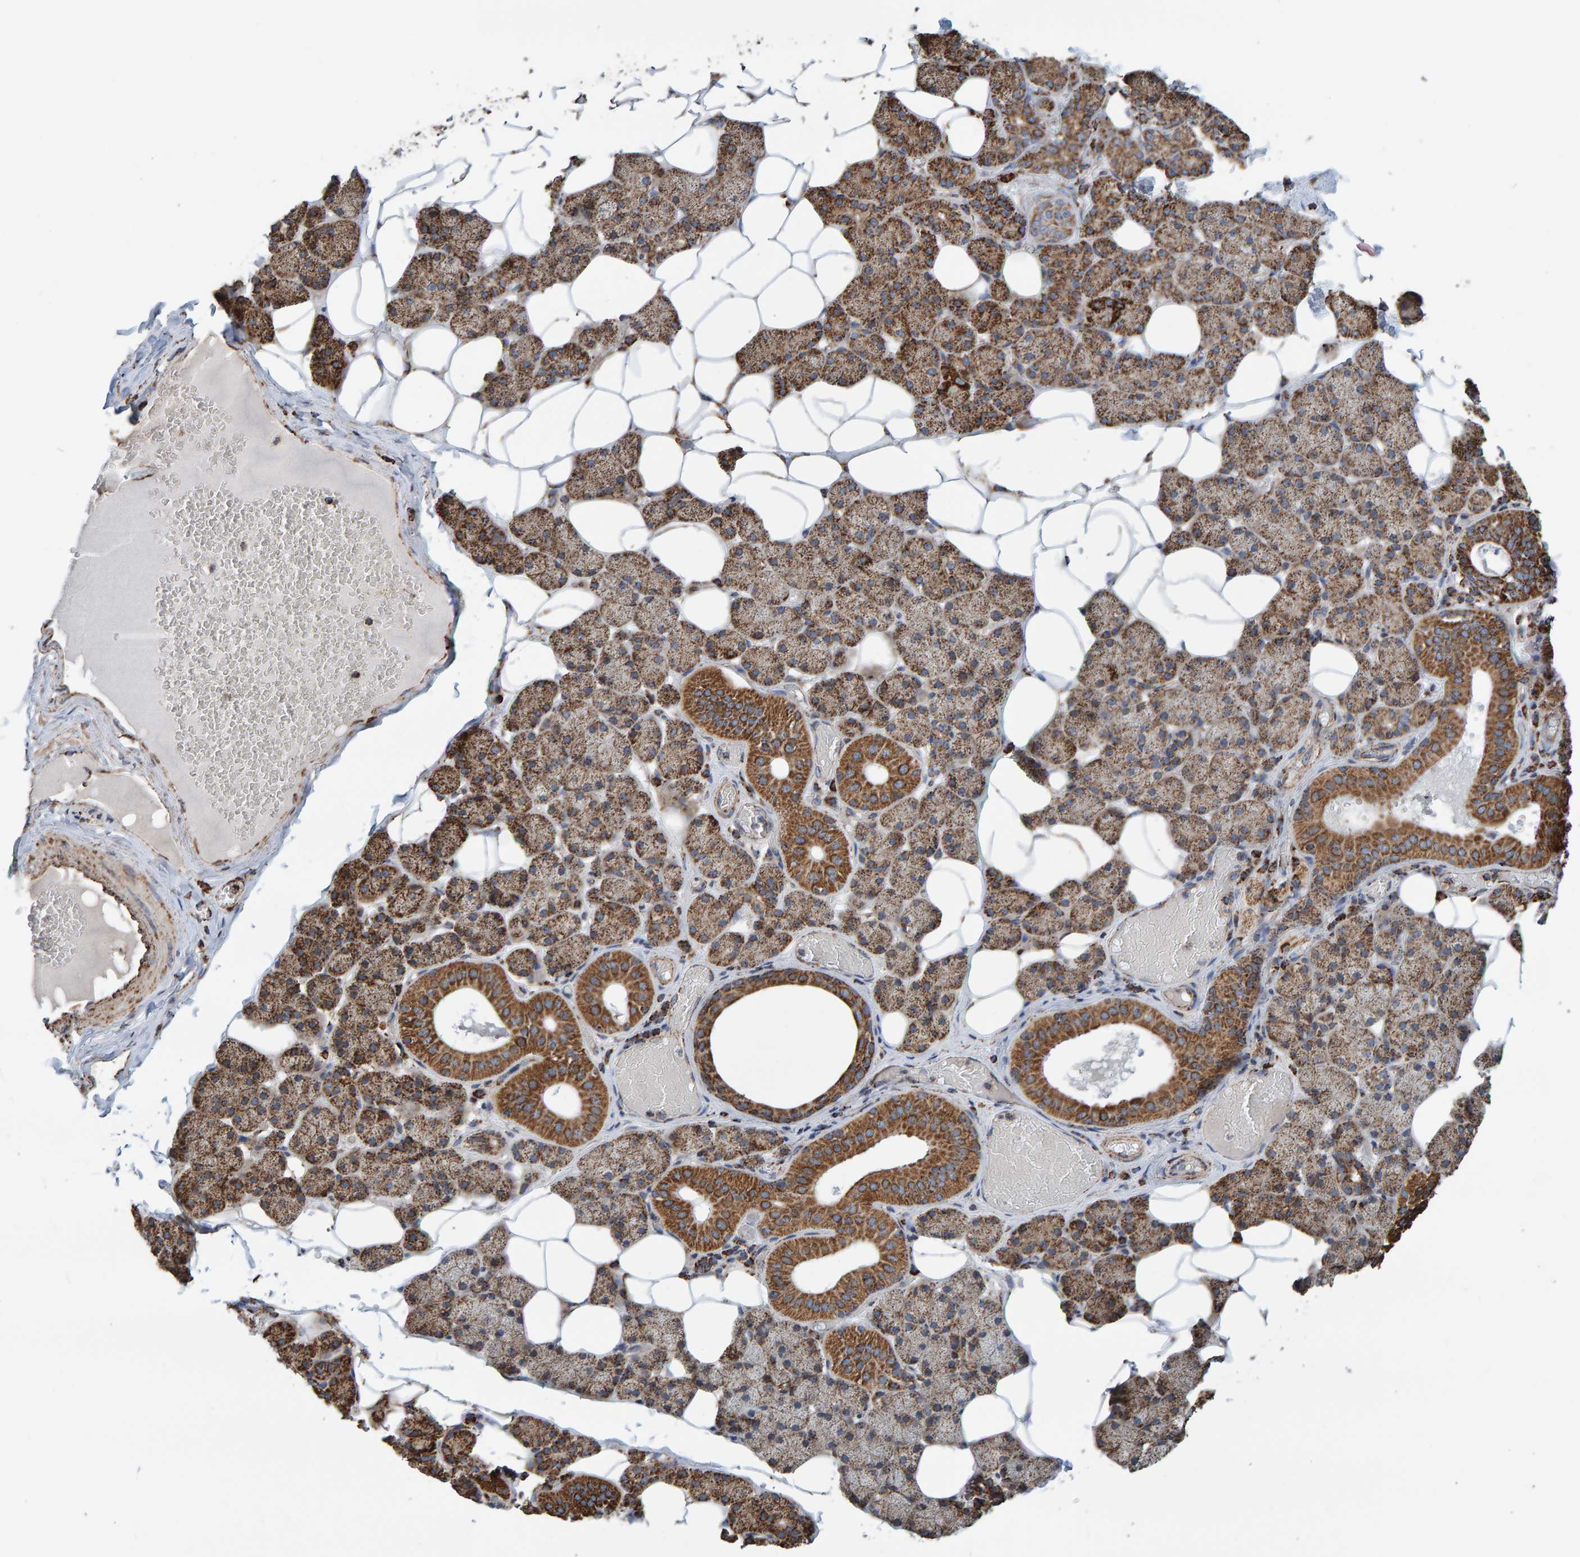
{"staining": {"intensity": "moderate", "quantity": "25%-75%", "location": "cytoplasmic/membranous"}, "tissue": "salivary gland", "cell_type": "Glandular cells", "image_type": "normal", "snomed": [{"axis": "morphology", "description": "Normal tissue, NOS"}, {"axis": "topography", "description": "Salivary gland"}], "caption": "Moderate cytoplasmic/membranous protein expression is identified in about 25%-75% of glandular cells in salivary gland. Nuclei are stained in blue.", "gene": "MRPL45", "patient": {"sex": "female", "age": 33}}